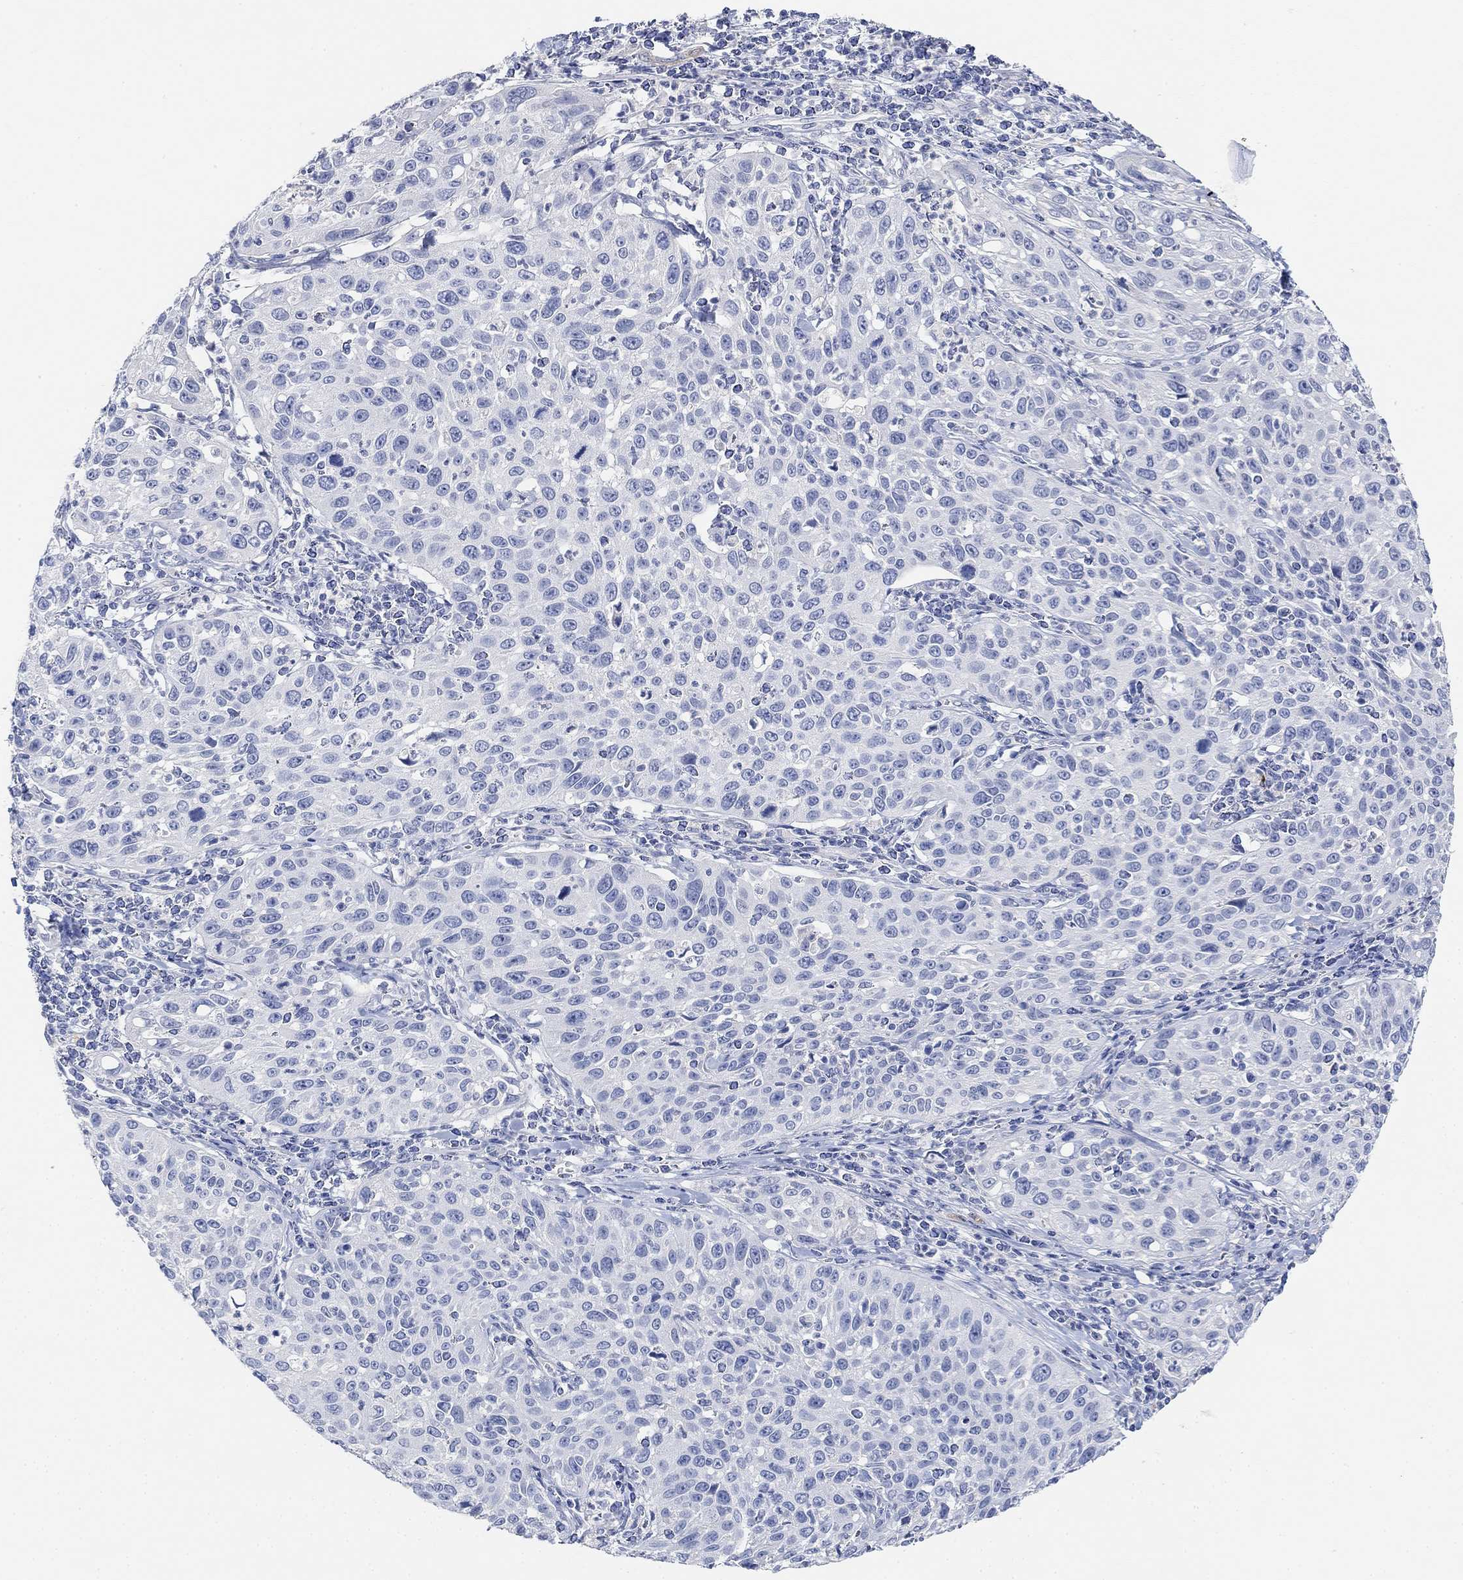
{"staining": {"intensity": "negative", "quantity": "none", "location": "none"}, "tissue": "cervical cancer", "cell_type": "Tumor cells", "image_type": "cancer", "snomed": [{"axis": "morphology", "description": "Squamous cell carcinoma, NOS"}, {"axis": "topography", "description": "Cervix"}], "caption": "Squamous cell carcinoma (cervical) stained for a protein using IHC displays no staining tumor cells.", "gene": "VAT1L", "patient": {"sex": "female", "age": 26}}